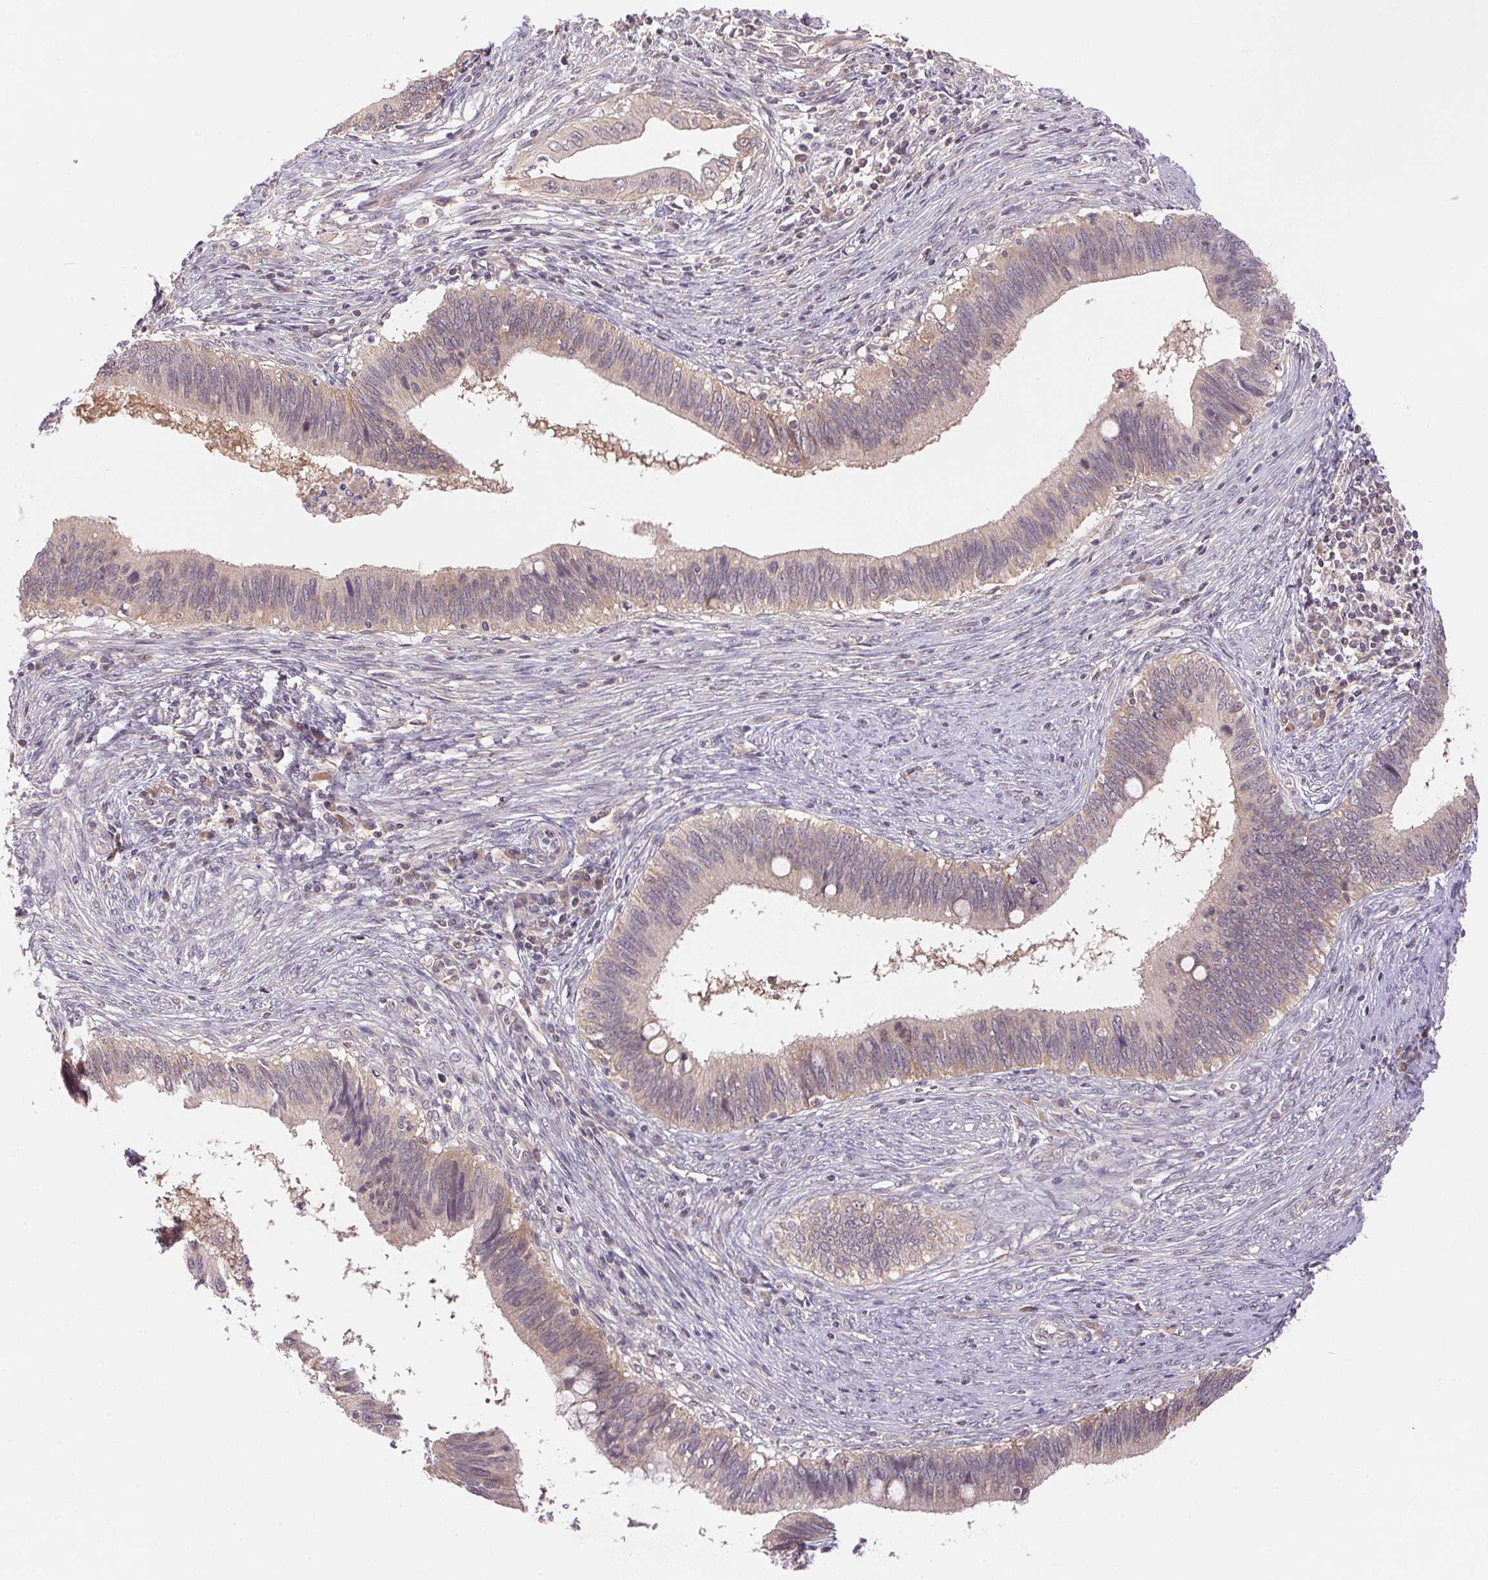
{"staining": {"intensity": "weak", "quantity": "25%-75%", "location": "cytoplasmic/membranous"}, "tissue": "cervical cancer", "cell_type": "Tumor cells", "image_type": "cancer", "snomed": [{"axis": "morphology", "description": "Adenocarcinoma, NOS"}, {"axis": "topography", "description": "Cervix"}], "caption": "This histopathology image shows immunohistochemistry (IHC) staining of human cervical cancer, with low weak cytoplasmic/membranous positivity in about 25%-75% of tumor cells.", "gene": "BNIP5", "patient": {"sex": "female", "age": 42}}